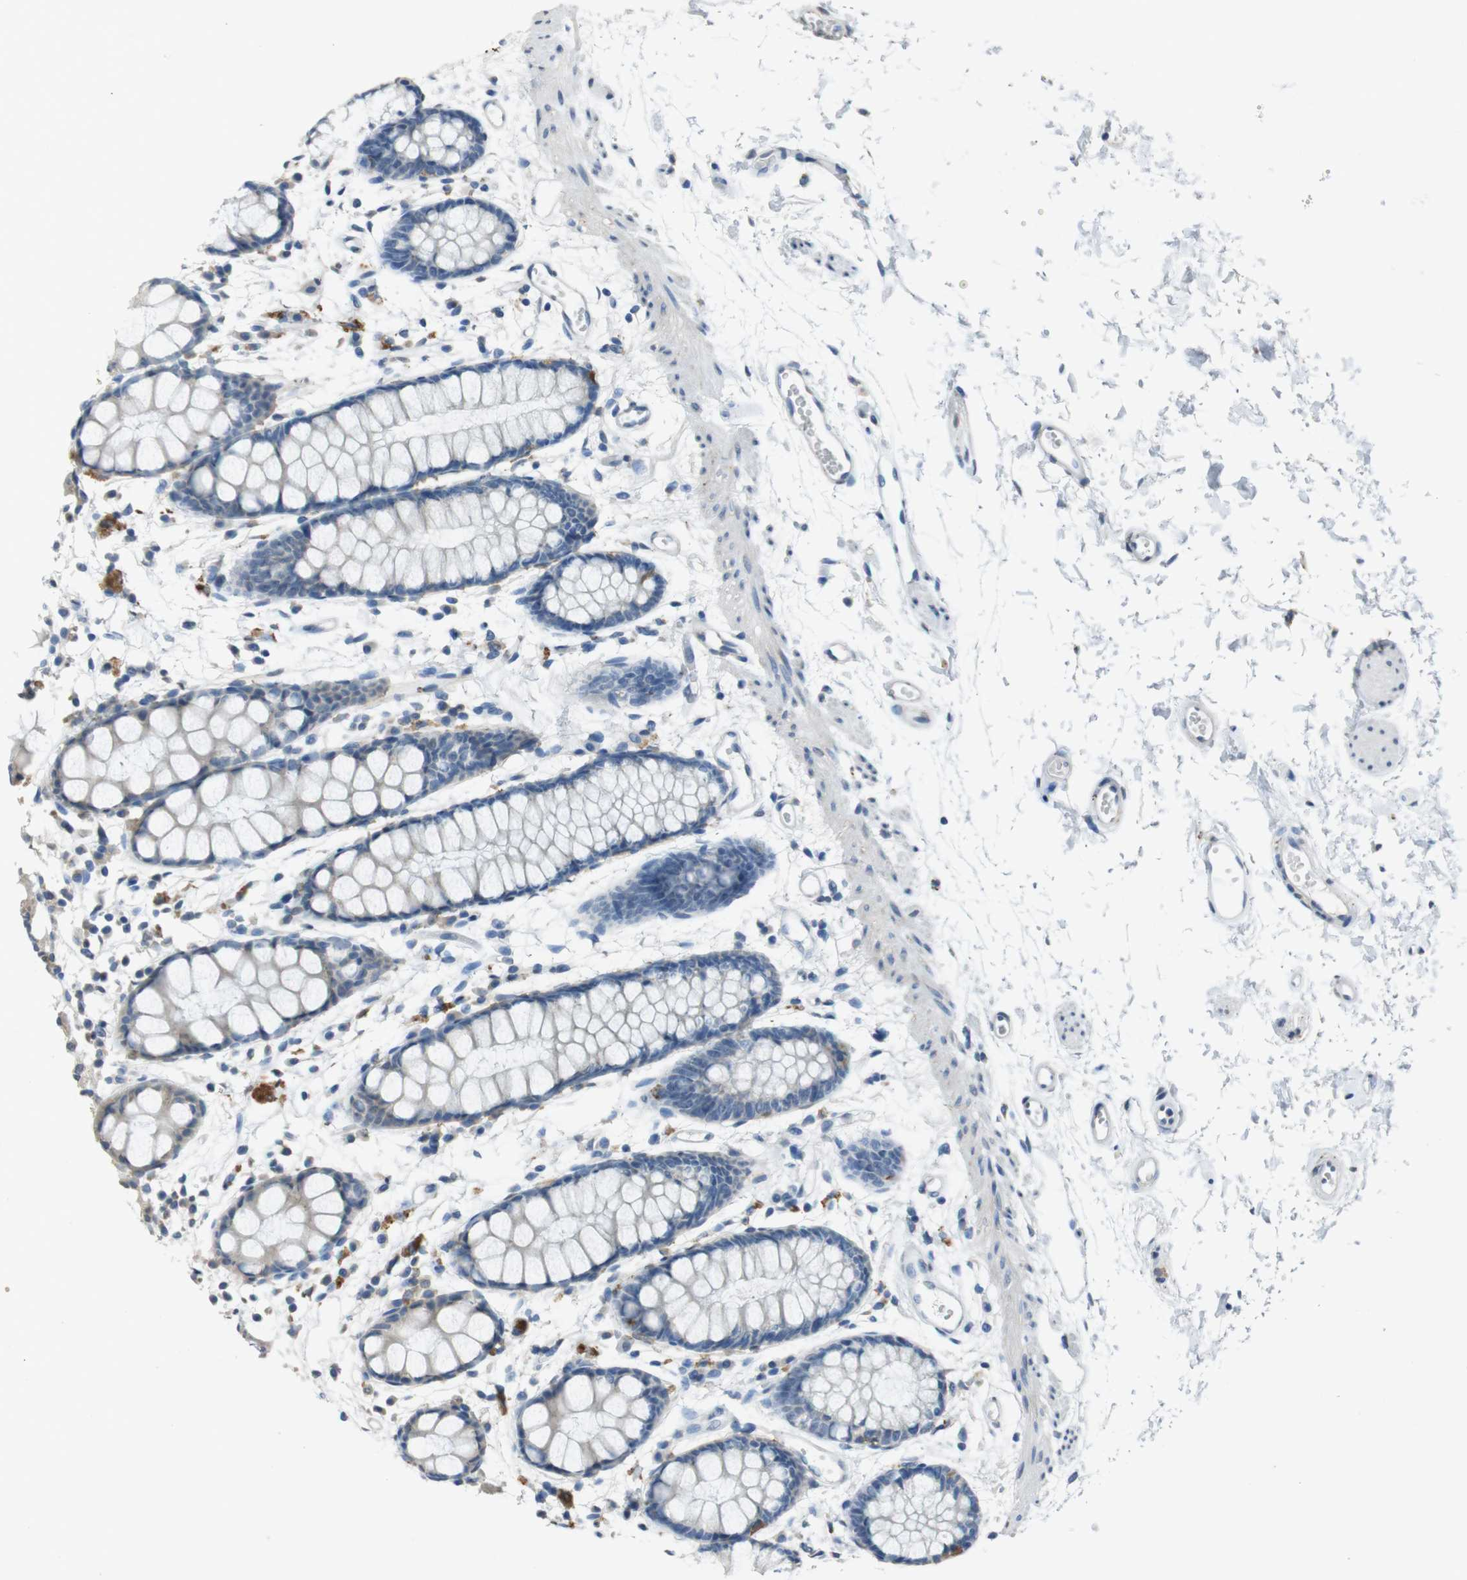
{"staining": {"intensity": "weak", "quantity": "<25%", "location": "cytoplasmic/membranous"}, "tissue": "rectum", "cell_type": "Glandular cells", "image_type": "normal", "snomed": [{"axis": "morphology", "description": "Normal tissue, NOS"}, {"axis": "topography", "description": "Rectum"}], "caption": "Immunohistochemistry photomicrograph of unremarkable rectum stained for a protein (brown), which shows no positivity in glandular cells.", "gene": "STBD1", "patient": {"sex": "female", "age": 66}}